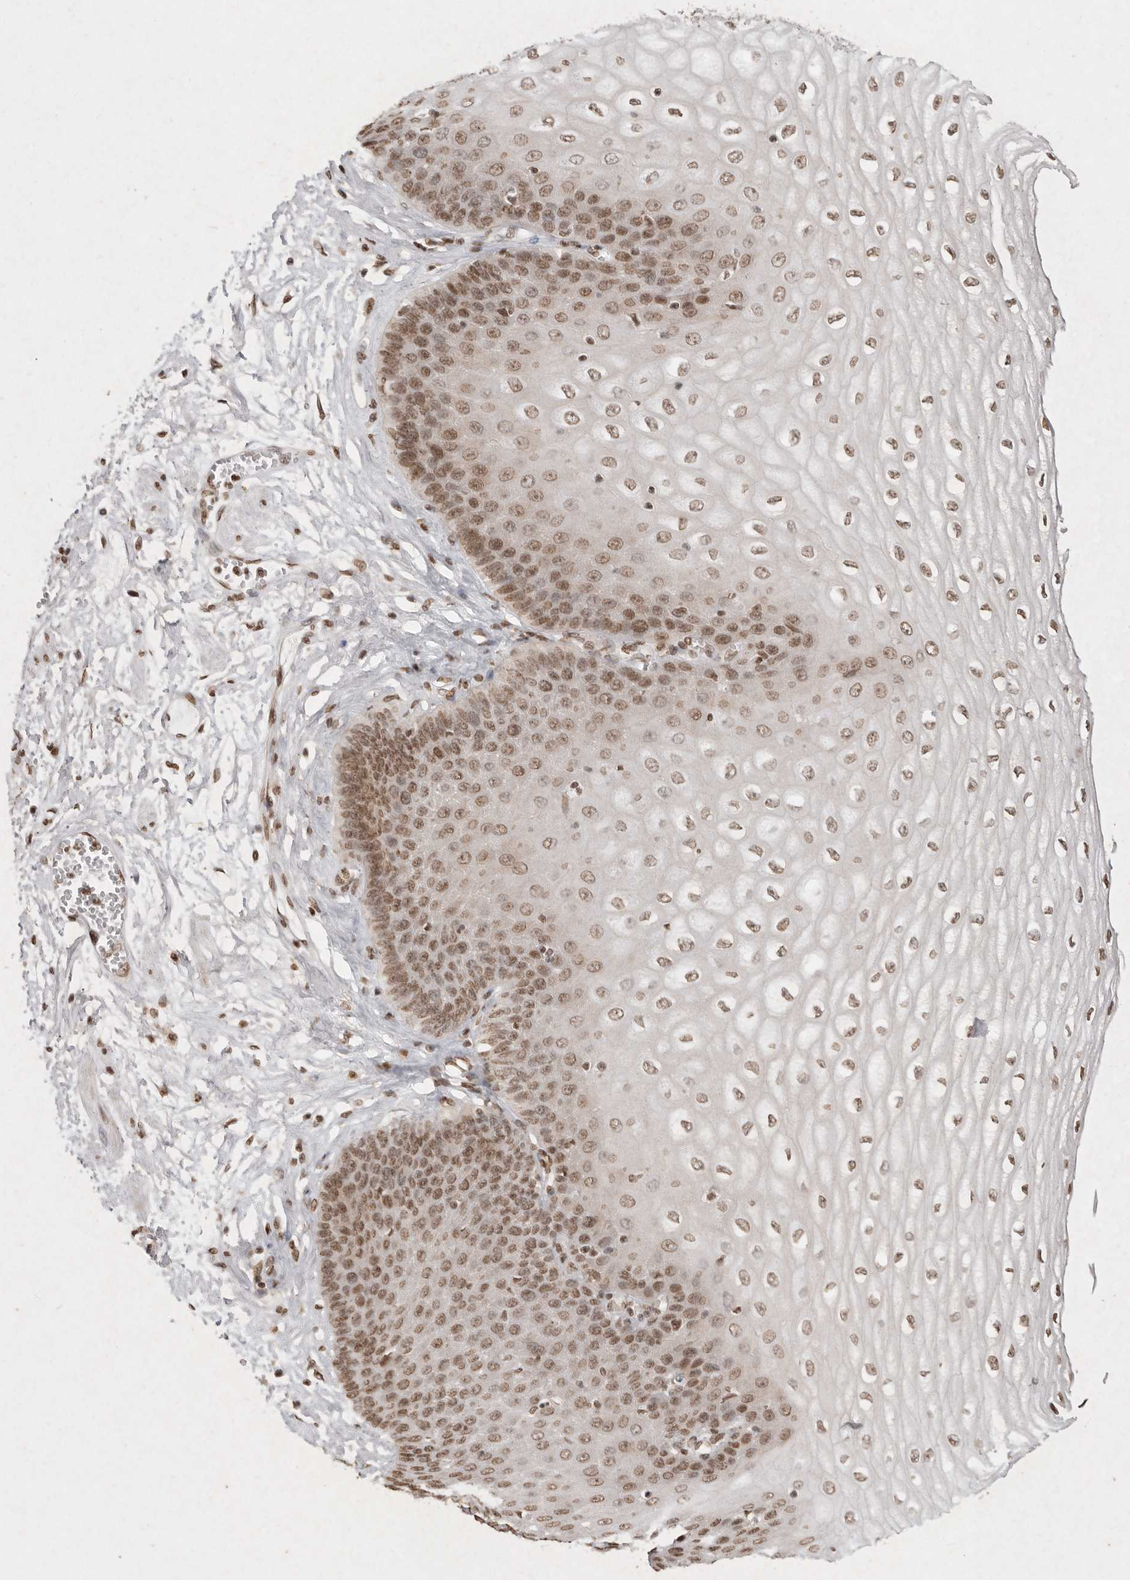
{"staining": {"intensity": "moderate", "quantity": ">75%", "location": "nuclear"}, "tissue": "esophagus", "cell_type": "Squamous epithelial cells", "image_type": "normal", "snomed": [{"axis": "morphology", "description": "Normal tissue, NOS"}, {"axis": "topography", "description": "Esophagus"}], "caption": "Protein staining reveals moderate nuclear staining in approximately >75% of squamous epithelial cells in benign esophagus. (DAB (3,3'-diaminobenzidine) = brown stain, brightfield microscopy at high magnification).", "gene": "NKX3", "patient": {"sex": "male", "age": 60}}